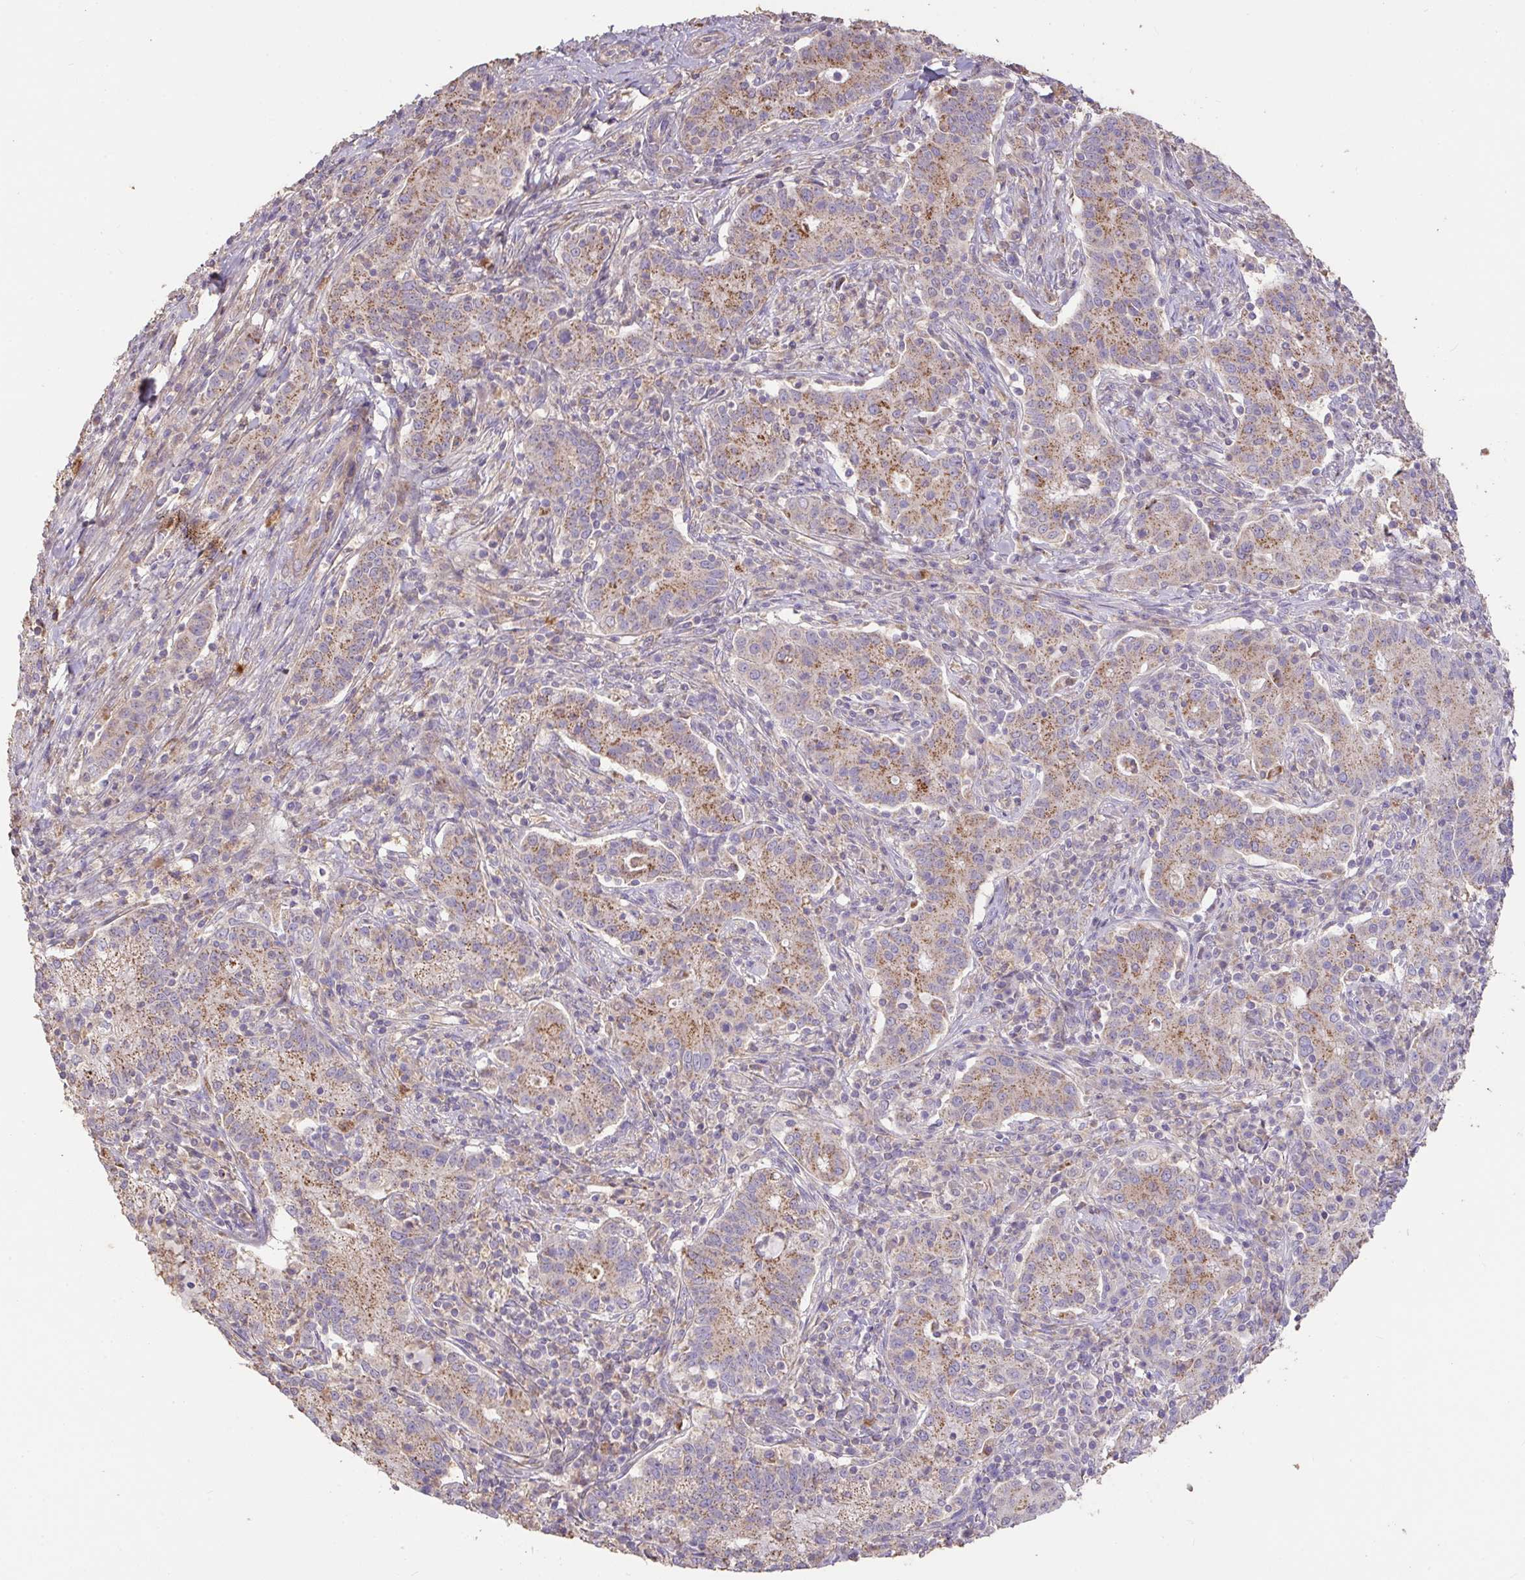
{"staining": {"intensity": "moderate", "quantity": "25%-75%", "location": "cytoplasmic/membranous"}, "tissue": "cervical cancer", "cell_type": "Tumor cells", "image_type": "cancer", "snomed": [{"axis": "morphology", "description": "Normal tissue, NOS"}, {"axis": "morphology", "description": "Adenocarcinoma, NOS"}, {"axis": "topography", "description": "Cervix"}], "caption": "Protein analysis of cervical cancer (adenocarcinoma) tissue demonstrates moderate cytoplasmic/membranous expression in about 25%-75% of tumor cells. (Brightfield microscopy of DAB IHC at high magnification).", "gene": "FCER1A", "patient": {"sex": "female", "age": 44}}